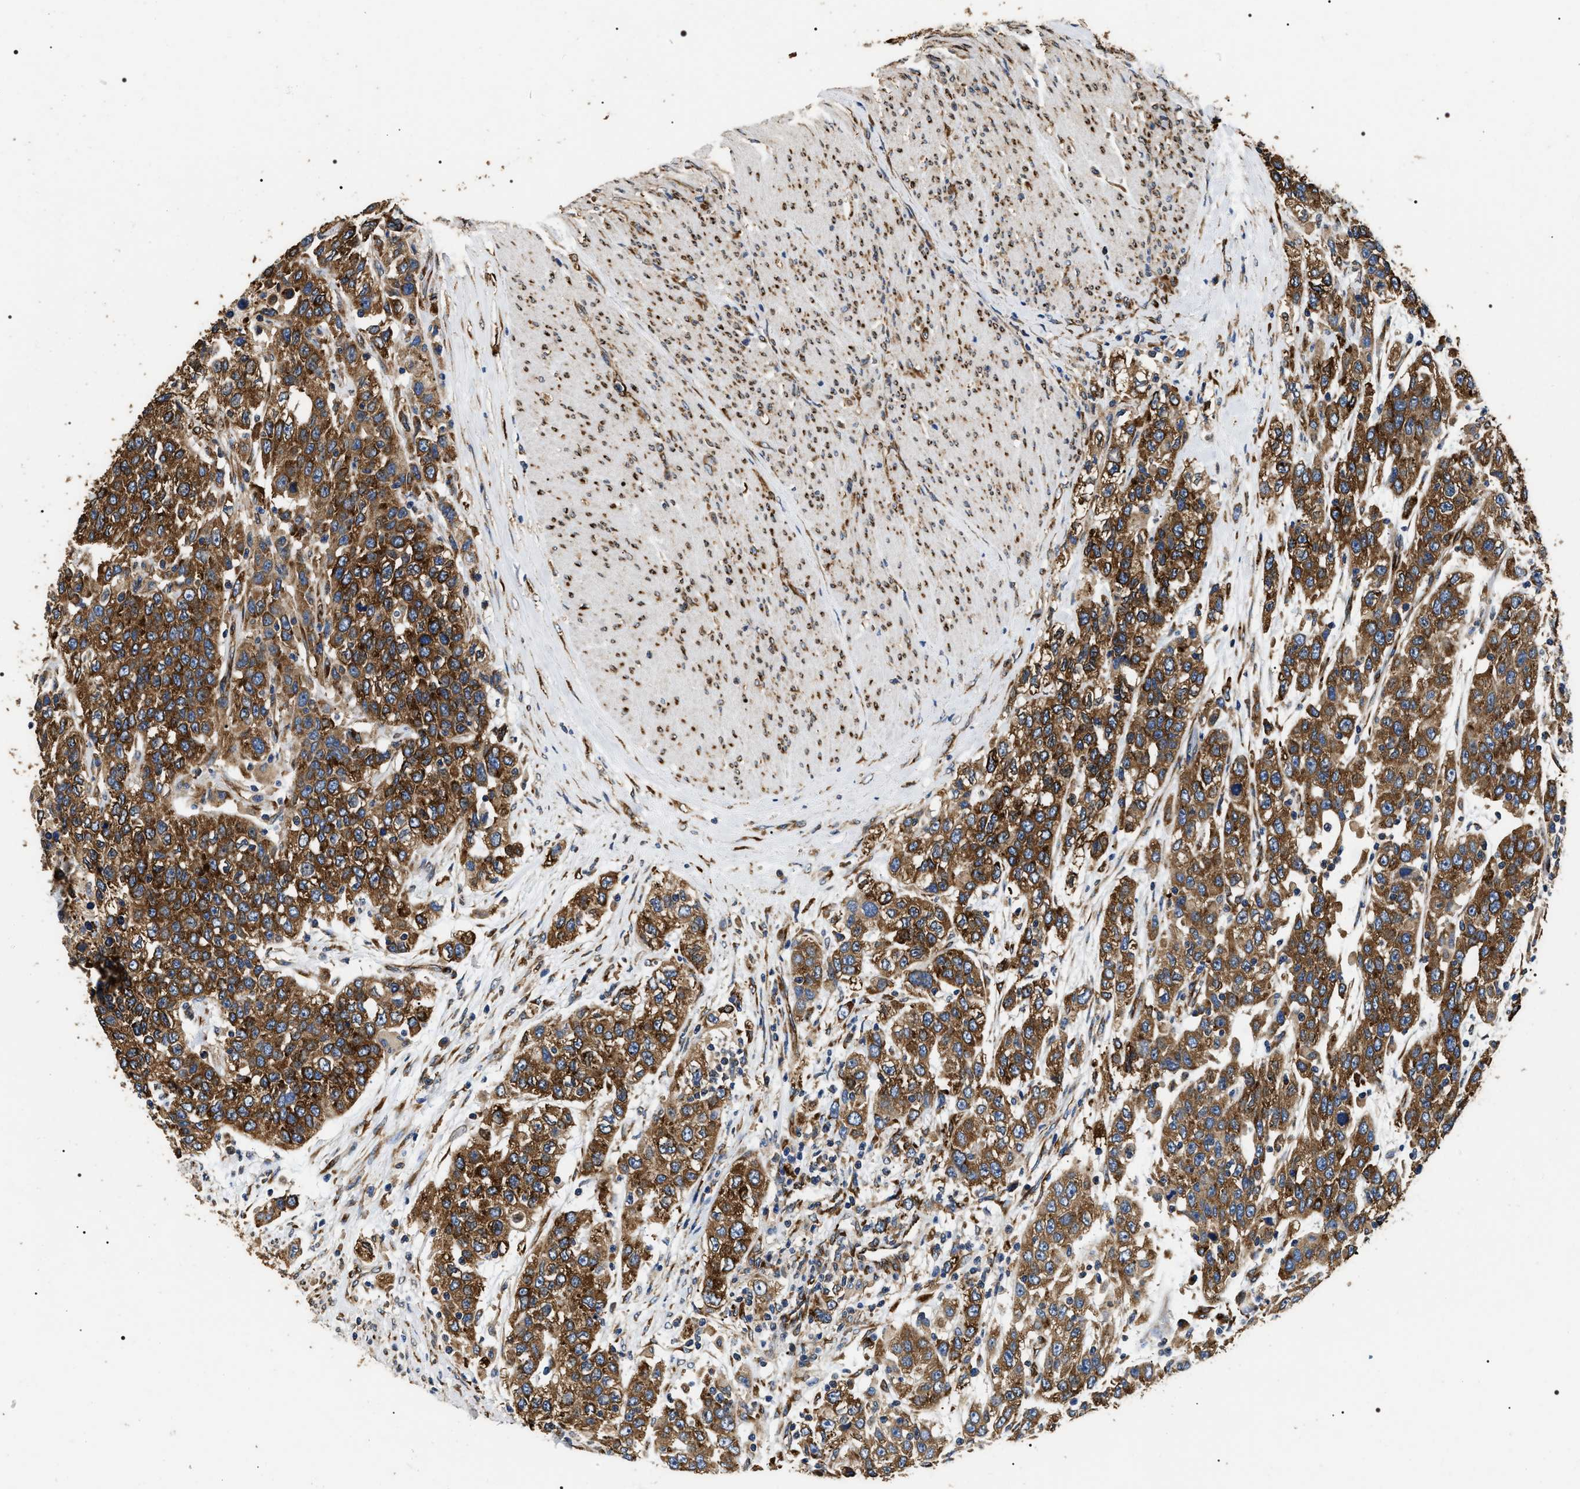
{"staining": {"intensity": "strong", "quantity": ">75%", "location": "cytoplasmic/membranous"}, "tissue": "urothelial cancer", "cell_type": "Tumor cells", "image_type": "cancer", "snomed": [{"axis": "morphology", "description": "Urothelial carcinoma, High grade"}, {"axis": "topography", "description": "Urinary bladder"}], "caption": "A high amount of strong cytoplasmic/membranous expression is appreciated in about >75% of tumor cells in urothelial carcinoma (high-grade) tissue. Immunohistochemistry (ihc) stains the protein in brown and the nuclei are stained blue.", "gene": "KTN1", "patient": {"sex": "female", "age": 80}}